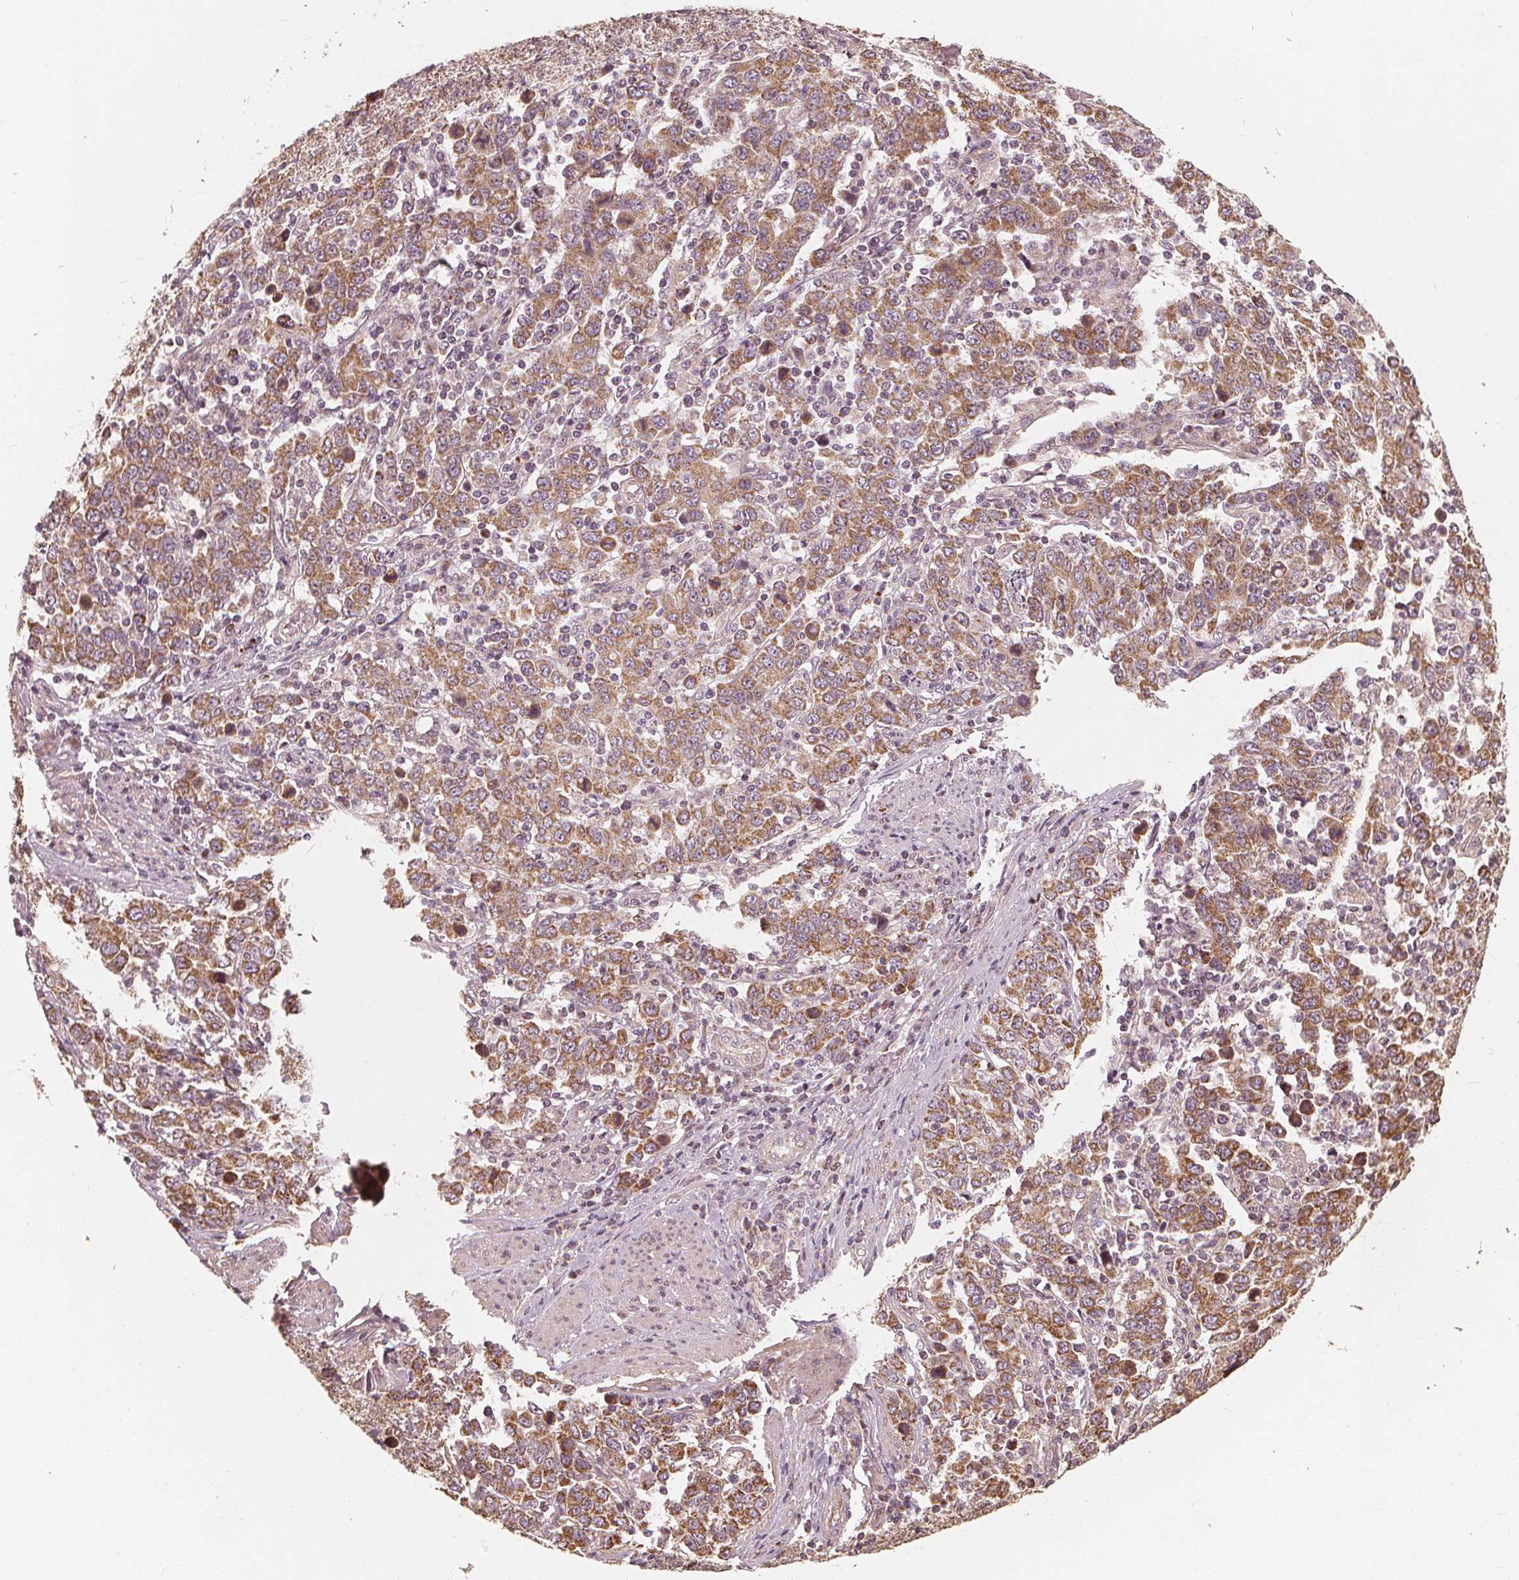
{"staining": {"intensity": "moderate", "quantity": ">75%", "location": "cytoplasmic/membranous"}, "tissue": "stomach cancer", "cell_type": "Tumor cells", "image_type": "cancer", "snomed": [{"axis": "morphology", "description": "Adenocarcinoma, NOS"}, {"axis": "topography", "description": "Stomach, upper"}], "caption": "A high-resolution image shows immunohistochemistry staining of stomach cancer, which demonstrates moderate cytoplasmic/membranous staining in about >75% of tumor cells.", "gene": "PEX26", "patient": {"sex": "male", "age": 69}}